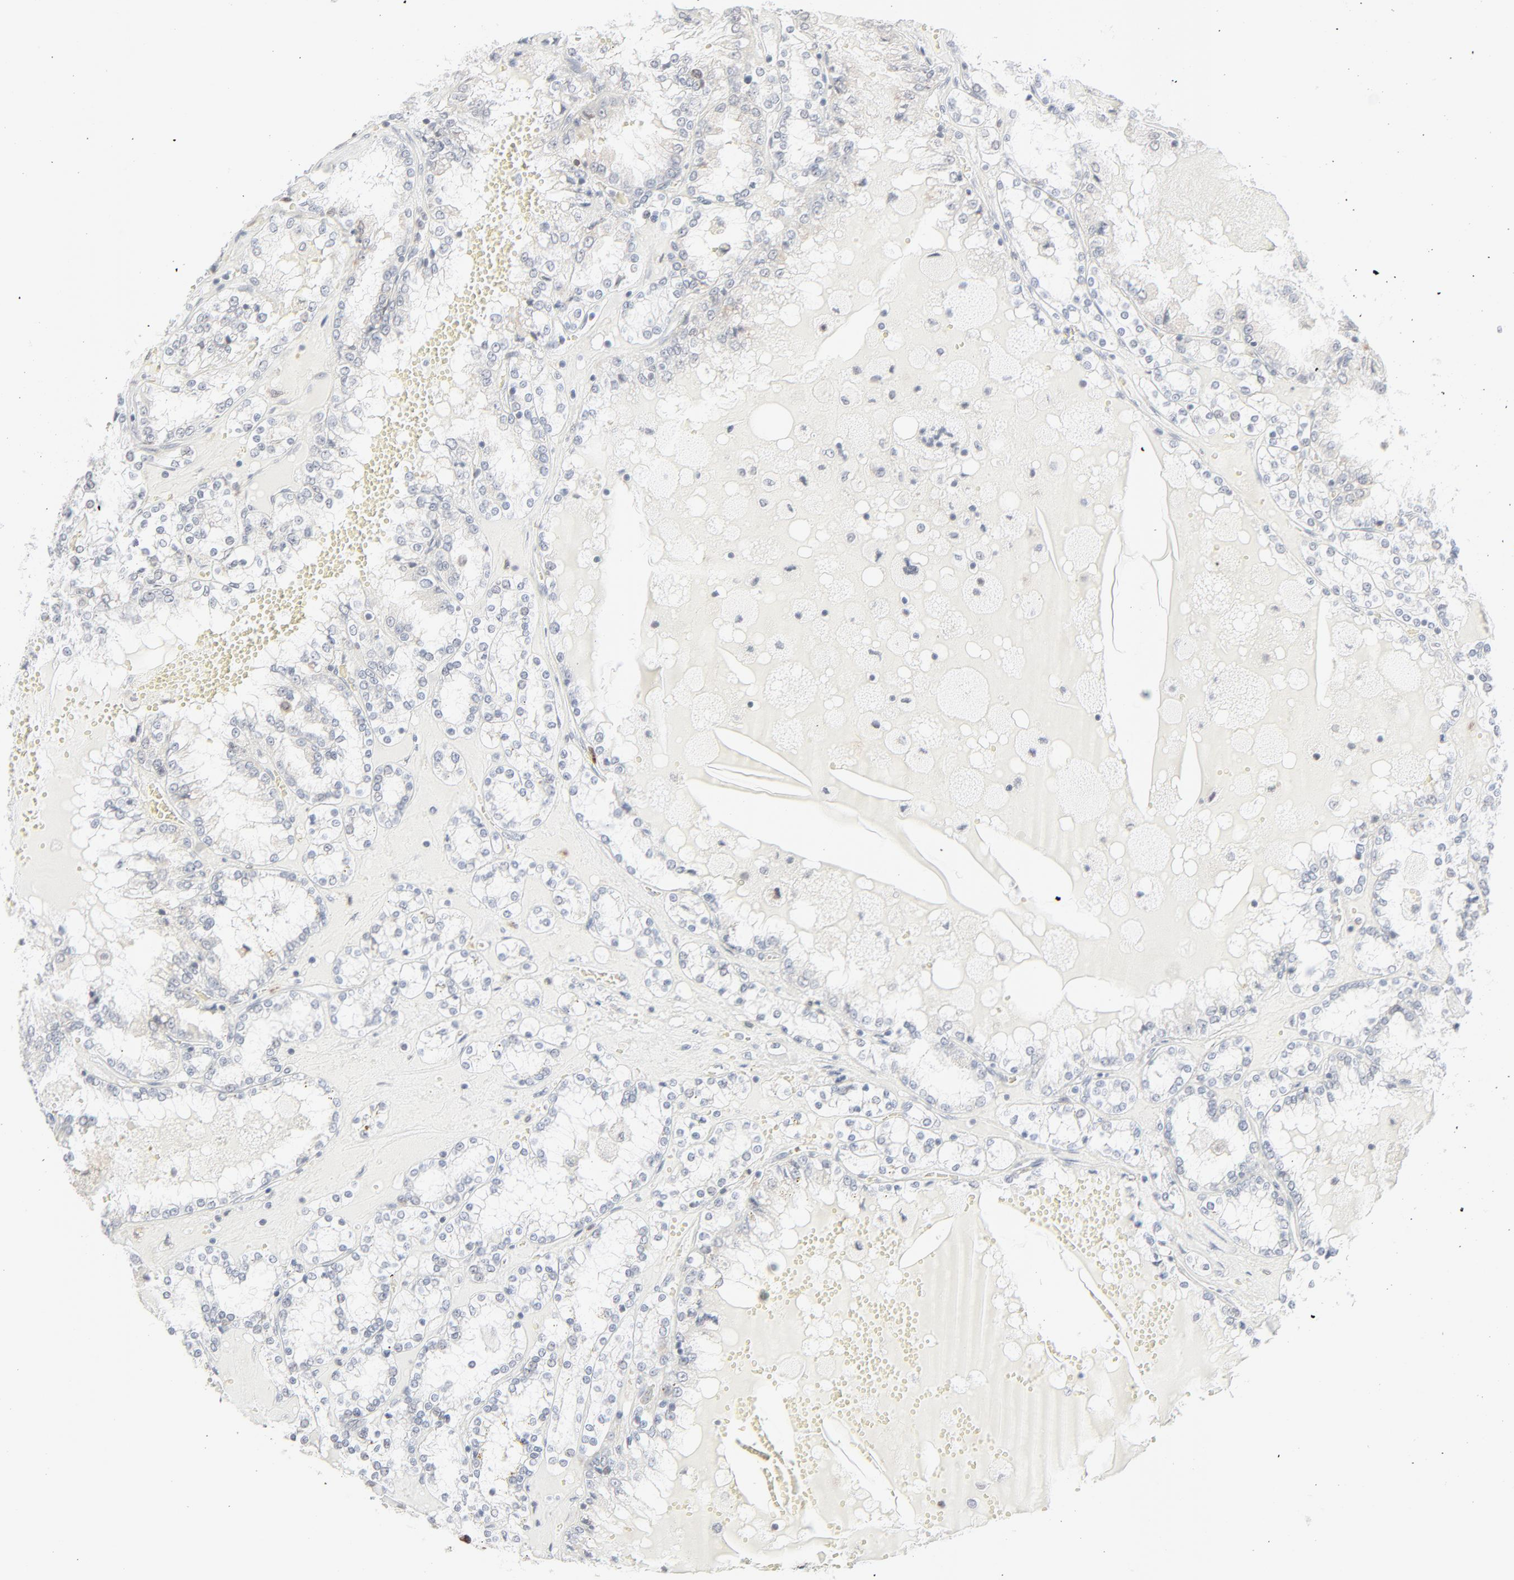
{"staining": {"intensity": "negative", "quantity": "none", "location": "none"}, "tissue": "renal cancer", "cell_type": "Tumor cells", "image_type": "cancer", "snomed": [{"axis": "morphology", "description": "Adenocarcinoma, NOS"}, {"axis": "topography", "description": "Kidney"}], "caption": "DAB (3,3'-diaminobenzidine) immunohistochemical staining of adenocarcinoma (renal) demonstrates no significant staining in tumor cells.", "gene": "MAD1L1", "patient": {"sex": "female", "age": 56}}